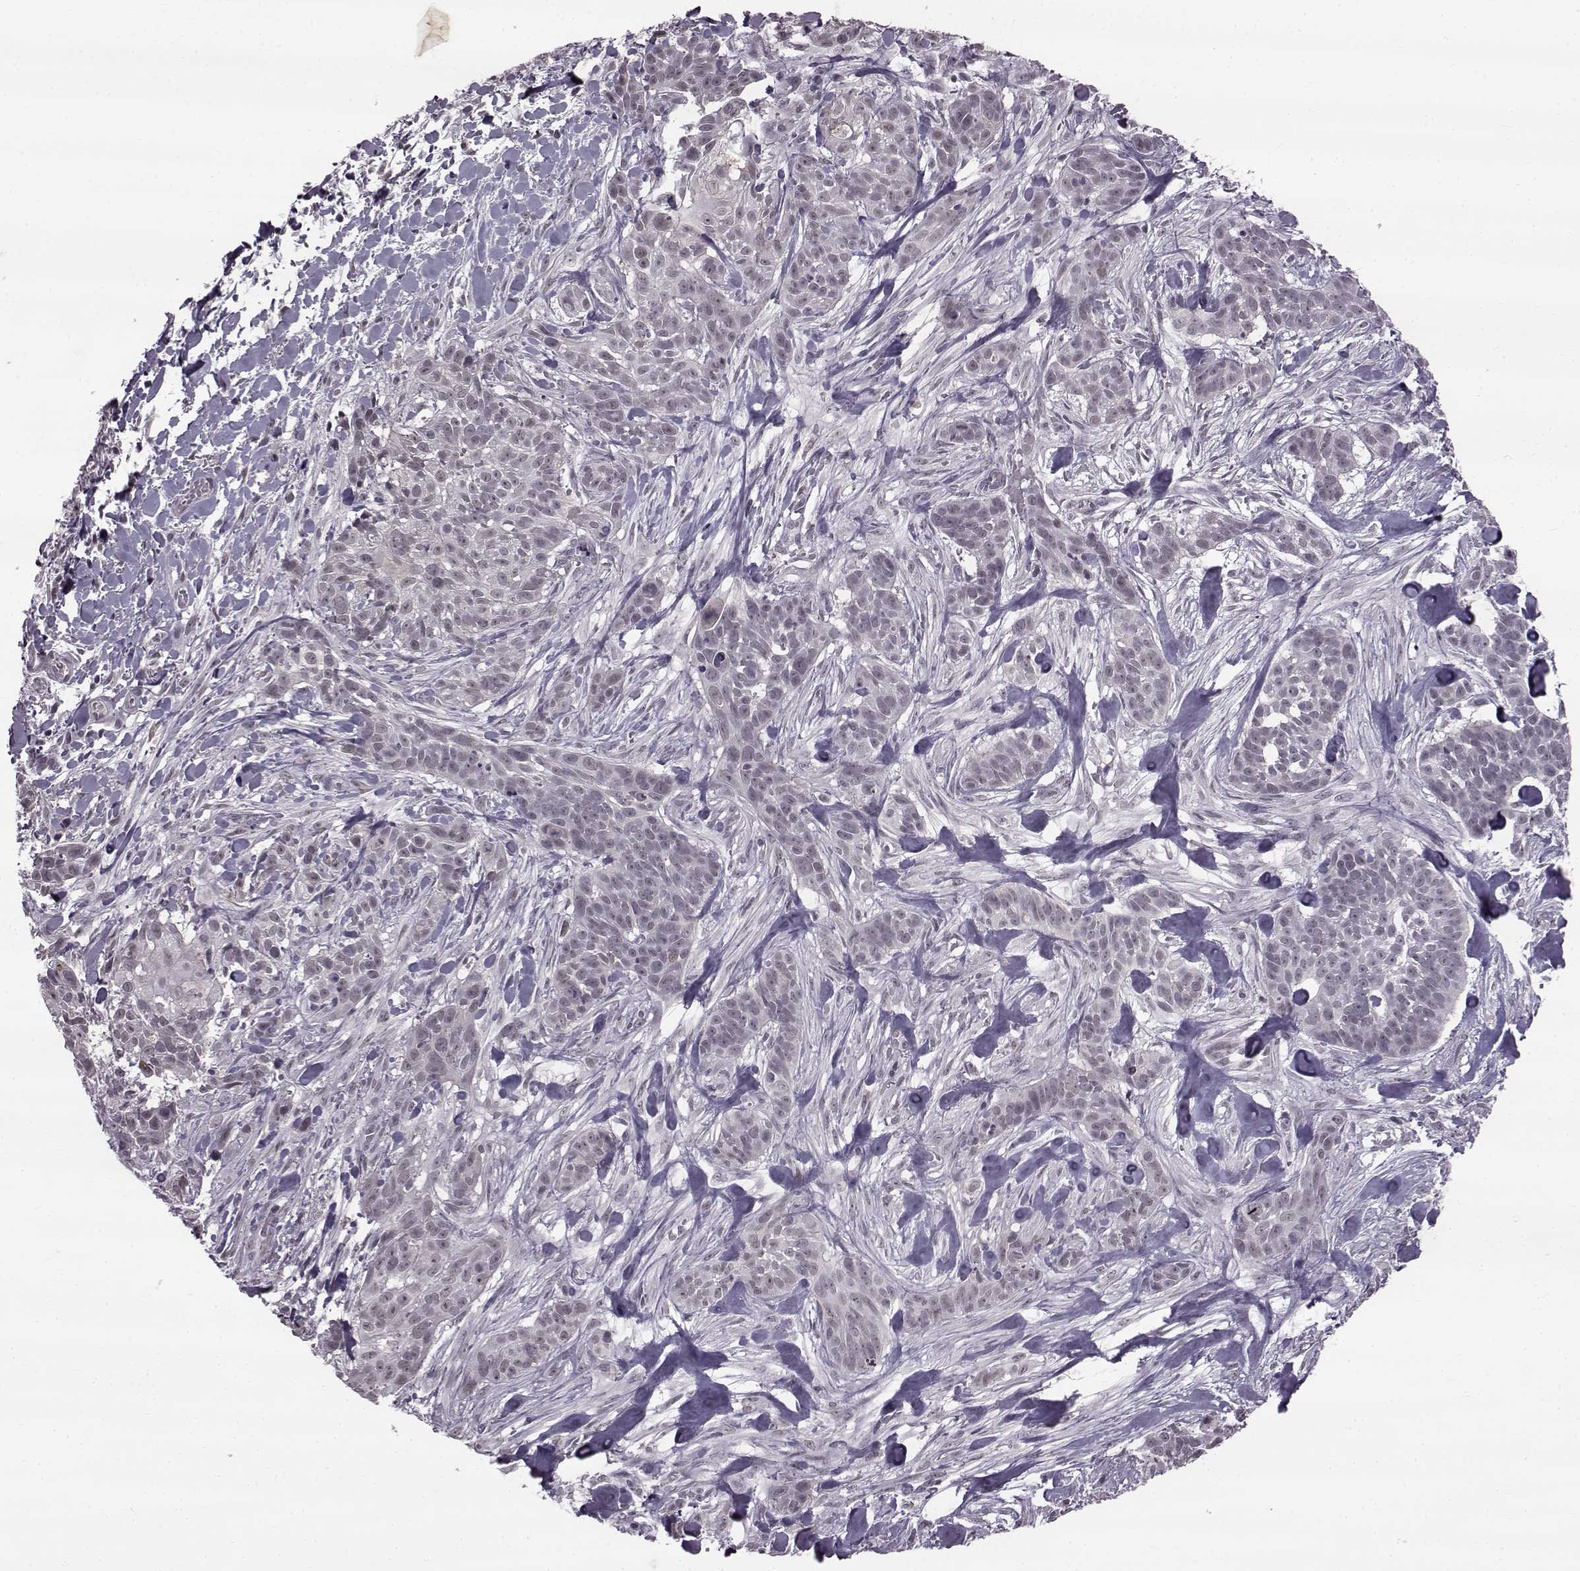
{"staining": {"intensity": "negative", "quantity": "none", "location": "none"}, "tissue": "skin cancer", "cell_type": "Tumor cells", "image_type": "cancer", "snomed": [{"axis": "morphology", "description": "Basal cell carcinoma"}, {"axis": "topography", "description": "Skin"}], "caption": "Tumor cells show no significant protein positivity in skin cancer.", "gene": "SLC28A2", "patient": {"sex": "male", "age": 87}}